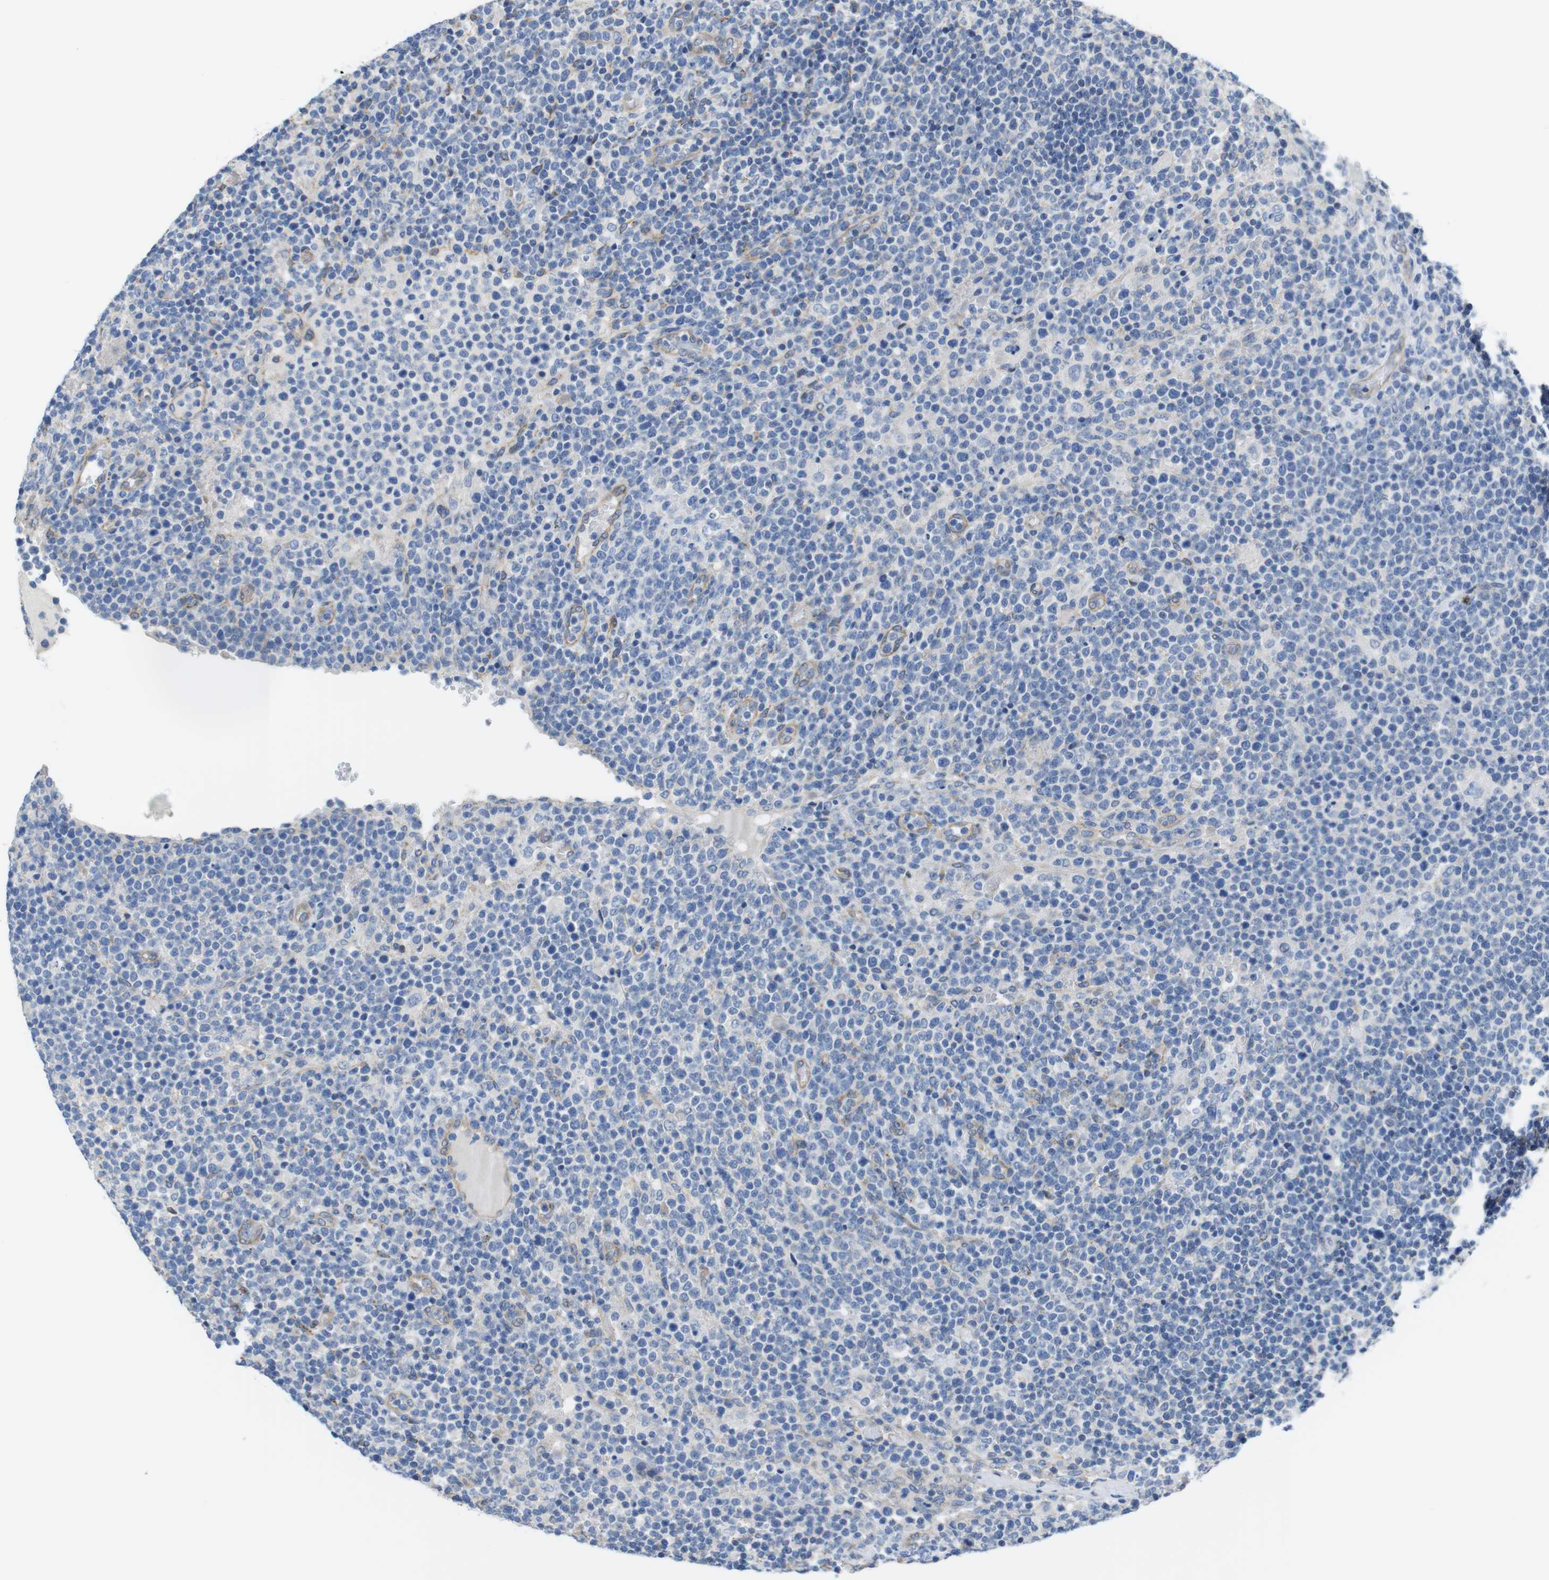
{"staining": {"intensity": "negative", "quantity": "none", "location": "none"}, "tissue": "lymphoma", "cell_type": "Tumor cells", "image_type": "cancer", "snomed": [{"axis": "morphology", "description": "Malignant lymphoma, non-Hodgkin's type, High grade"}, {"axis": "topography", "description": "Lymph node"}], "caption": "This is a micrograph of IHC staining of malignant lymphoma, non-Hodgkin's type (high-grade), which shows no staining in tumor cells.", "gene": "CDH8", "patient": {"sex": "male", "age": 61}}